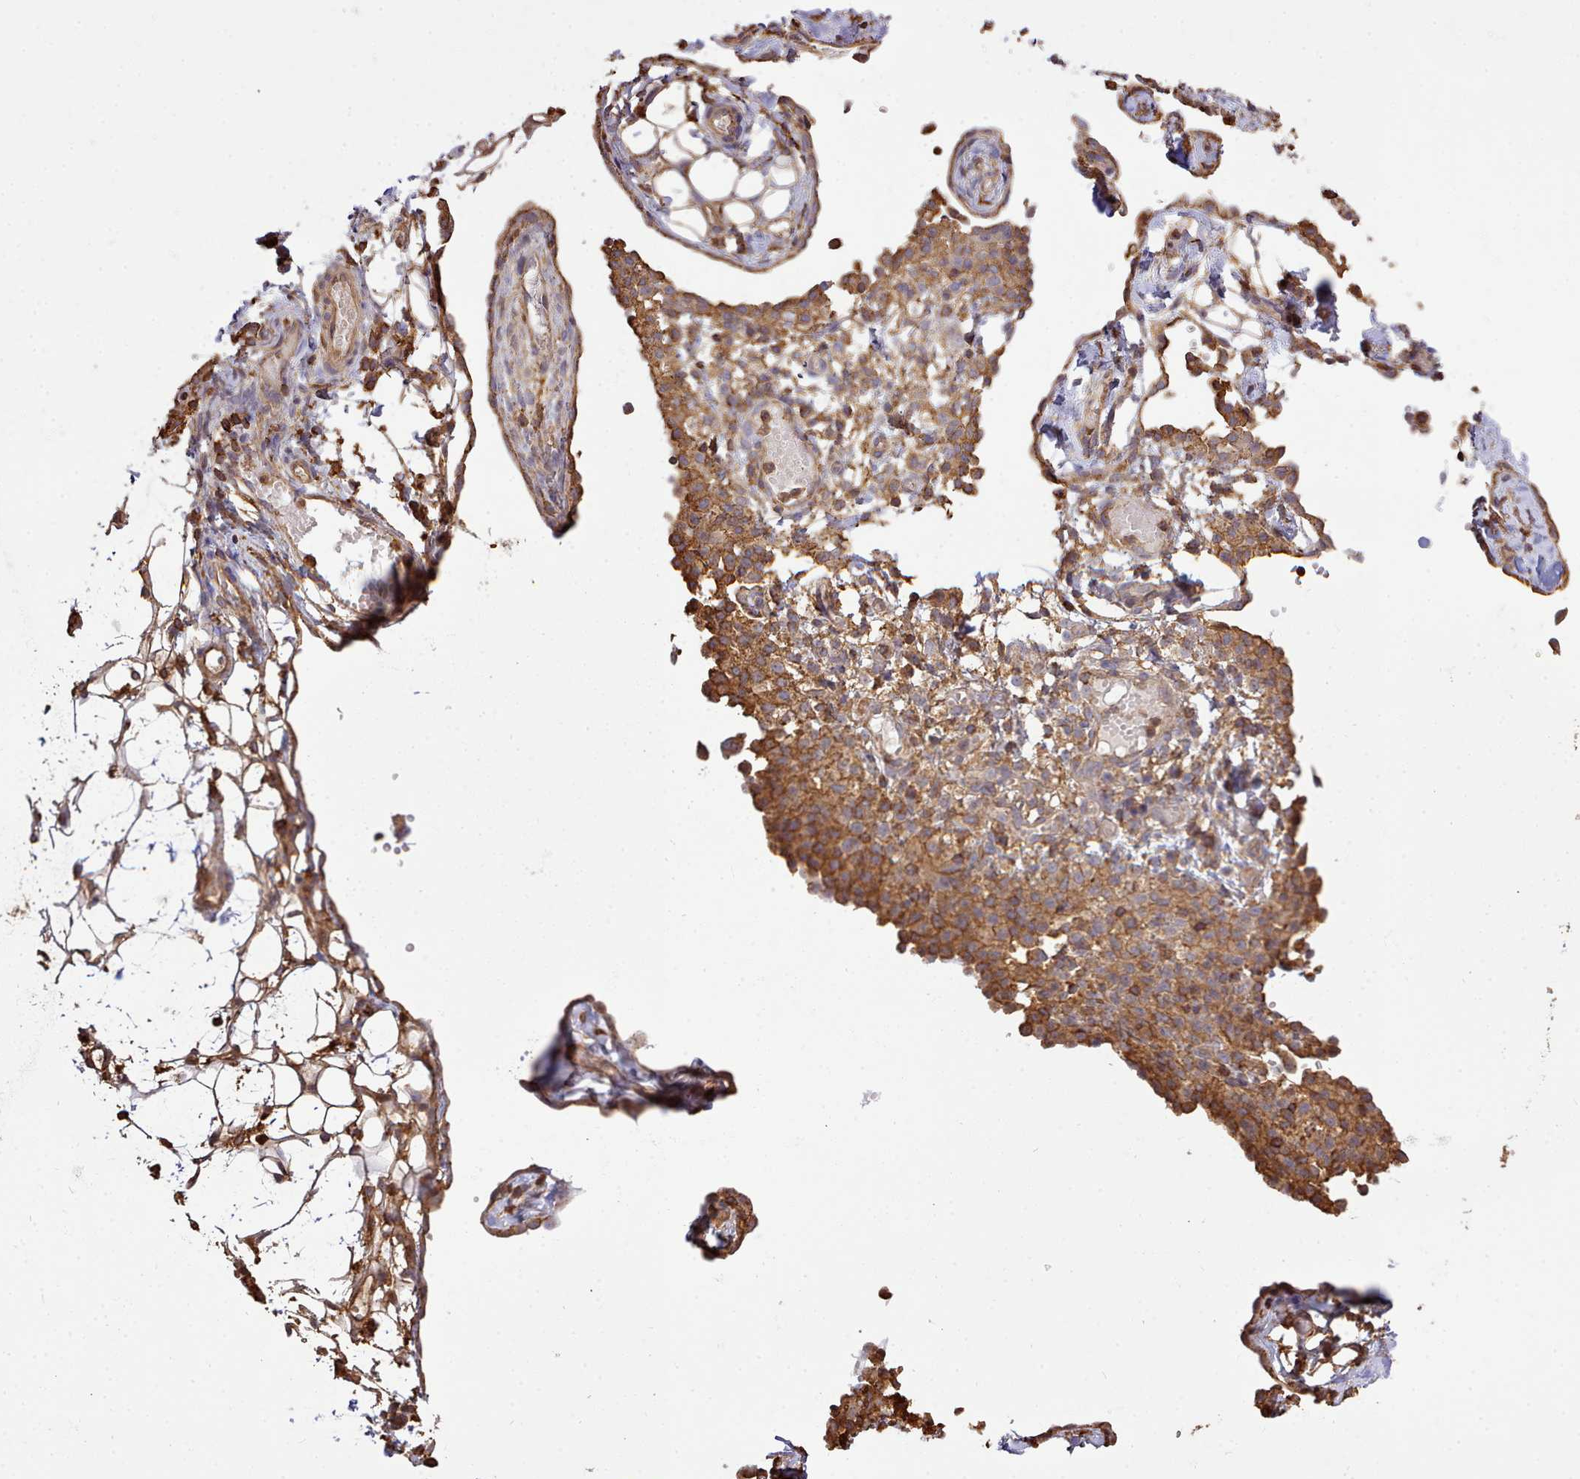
{"staining": {"intensity": "moderate", "quantity": ">75%", "location": "cytoplasmic/membranous"}, "tissue": "ovarian cancer", "cell_type": "Tumor cells", "image_type": "cancer", "snomed": [{"axis": "morphology", "description": "Carcinoma, endometroid"}, {"axis": "topography", "description": "Ovary"}], "caption": "This is a micrograph of immunohistochemistry (IHC) staining of endometroid carcinoma (ovarian), which shows moderate positivity in the cytoplasmic/membranous of tumor cells.", "gene": "CAPZA1", "patient": {"sex": "female", "age": 42}}